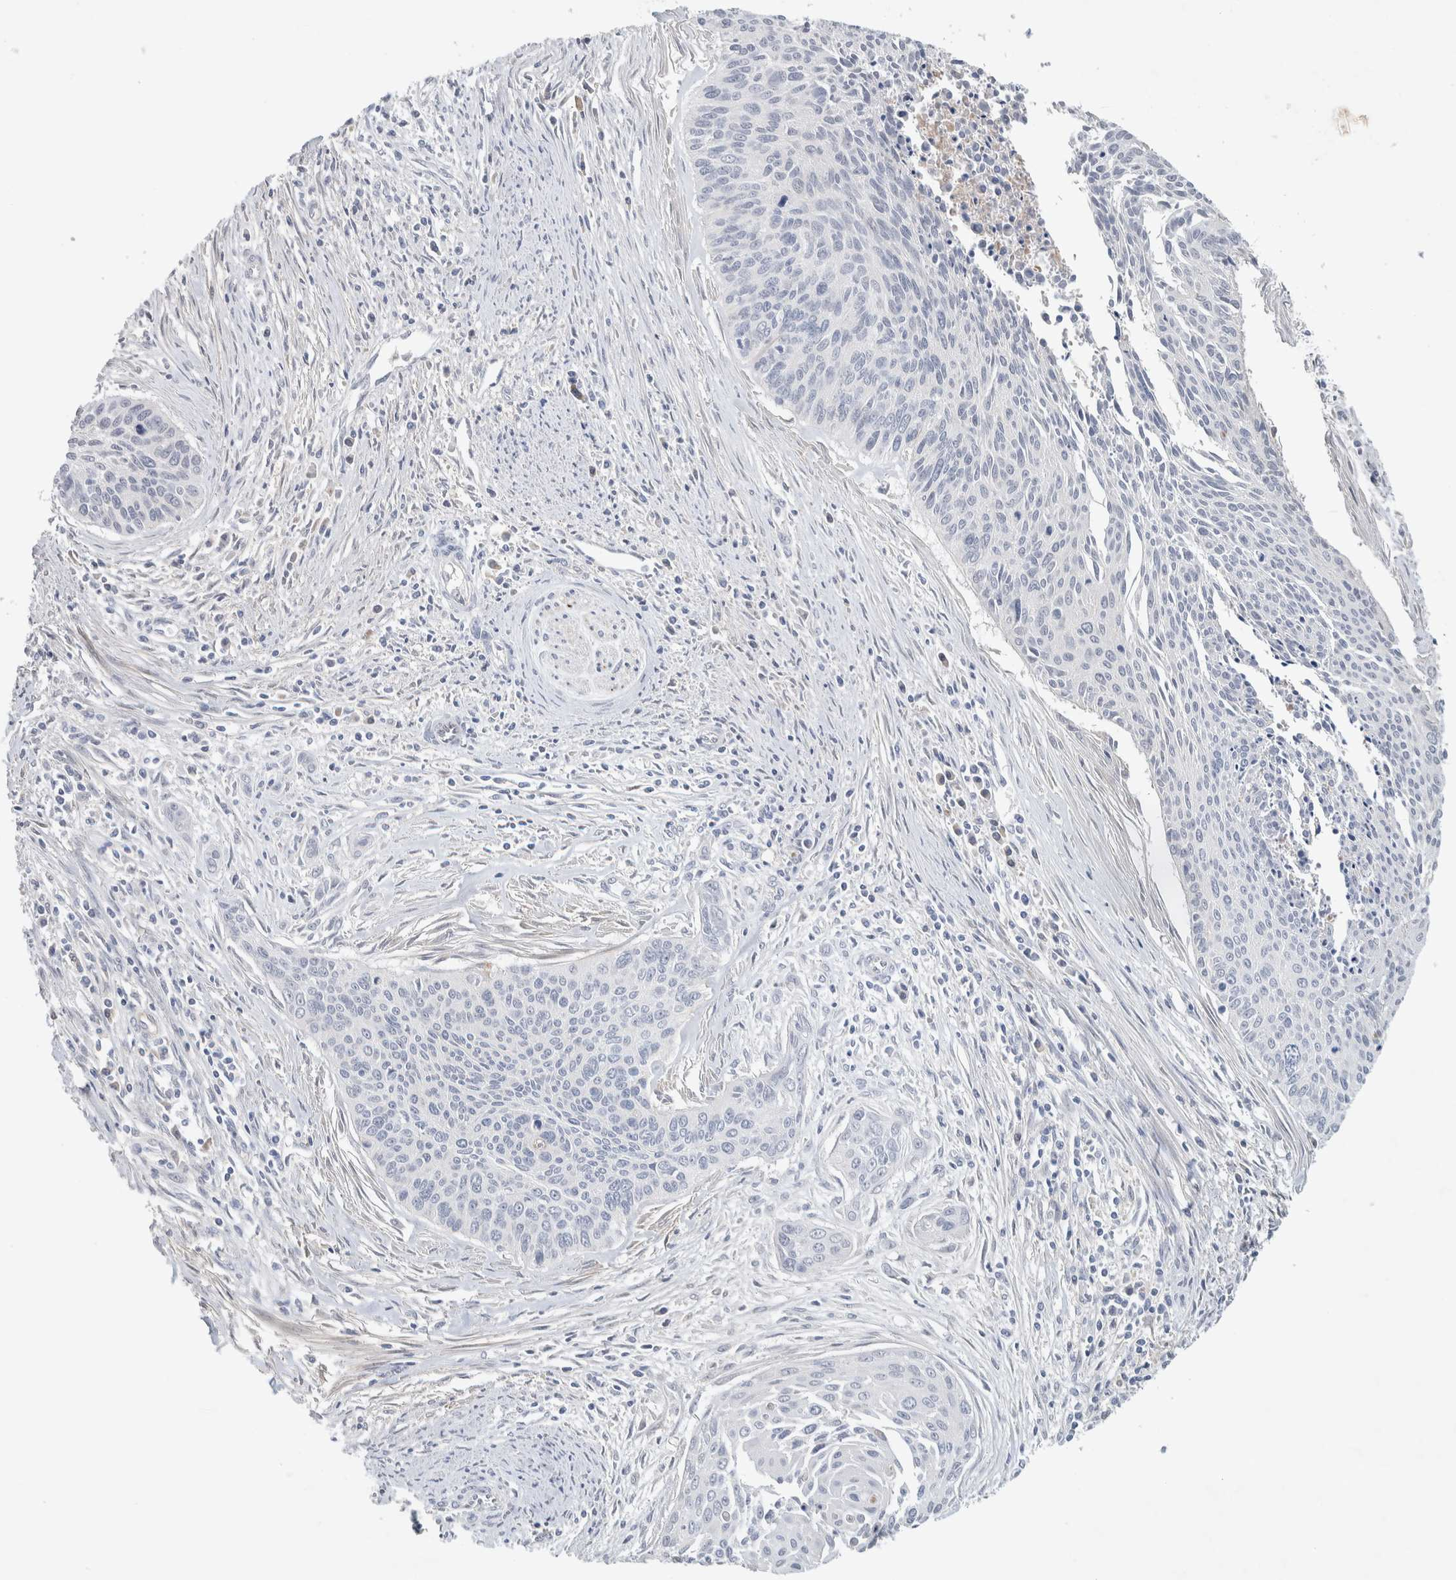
{"staining": {"intensity": "negative", "quantity": "none", "location": "none"}, "tissue": "cervical cancer", "cell_type": "Tumor cells", "image_type": "cancer", "snomed": [{"axis": "morphology", "description": "Squamous cell carcinoma, NOS"}, {"axis": "topography", "description": "Cervix"}], "caption": "Photomicrograph shows no significant protein expression in tumor cells of cervical cancer. (Brightfield microscopy of DAB (3,3'-diaminobenzidine) immunohistochemistry (IHC) at high magnification).", "gene": "DEPTOR", "patient": {"sex": "female", "age": 55}}